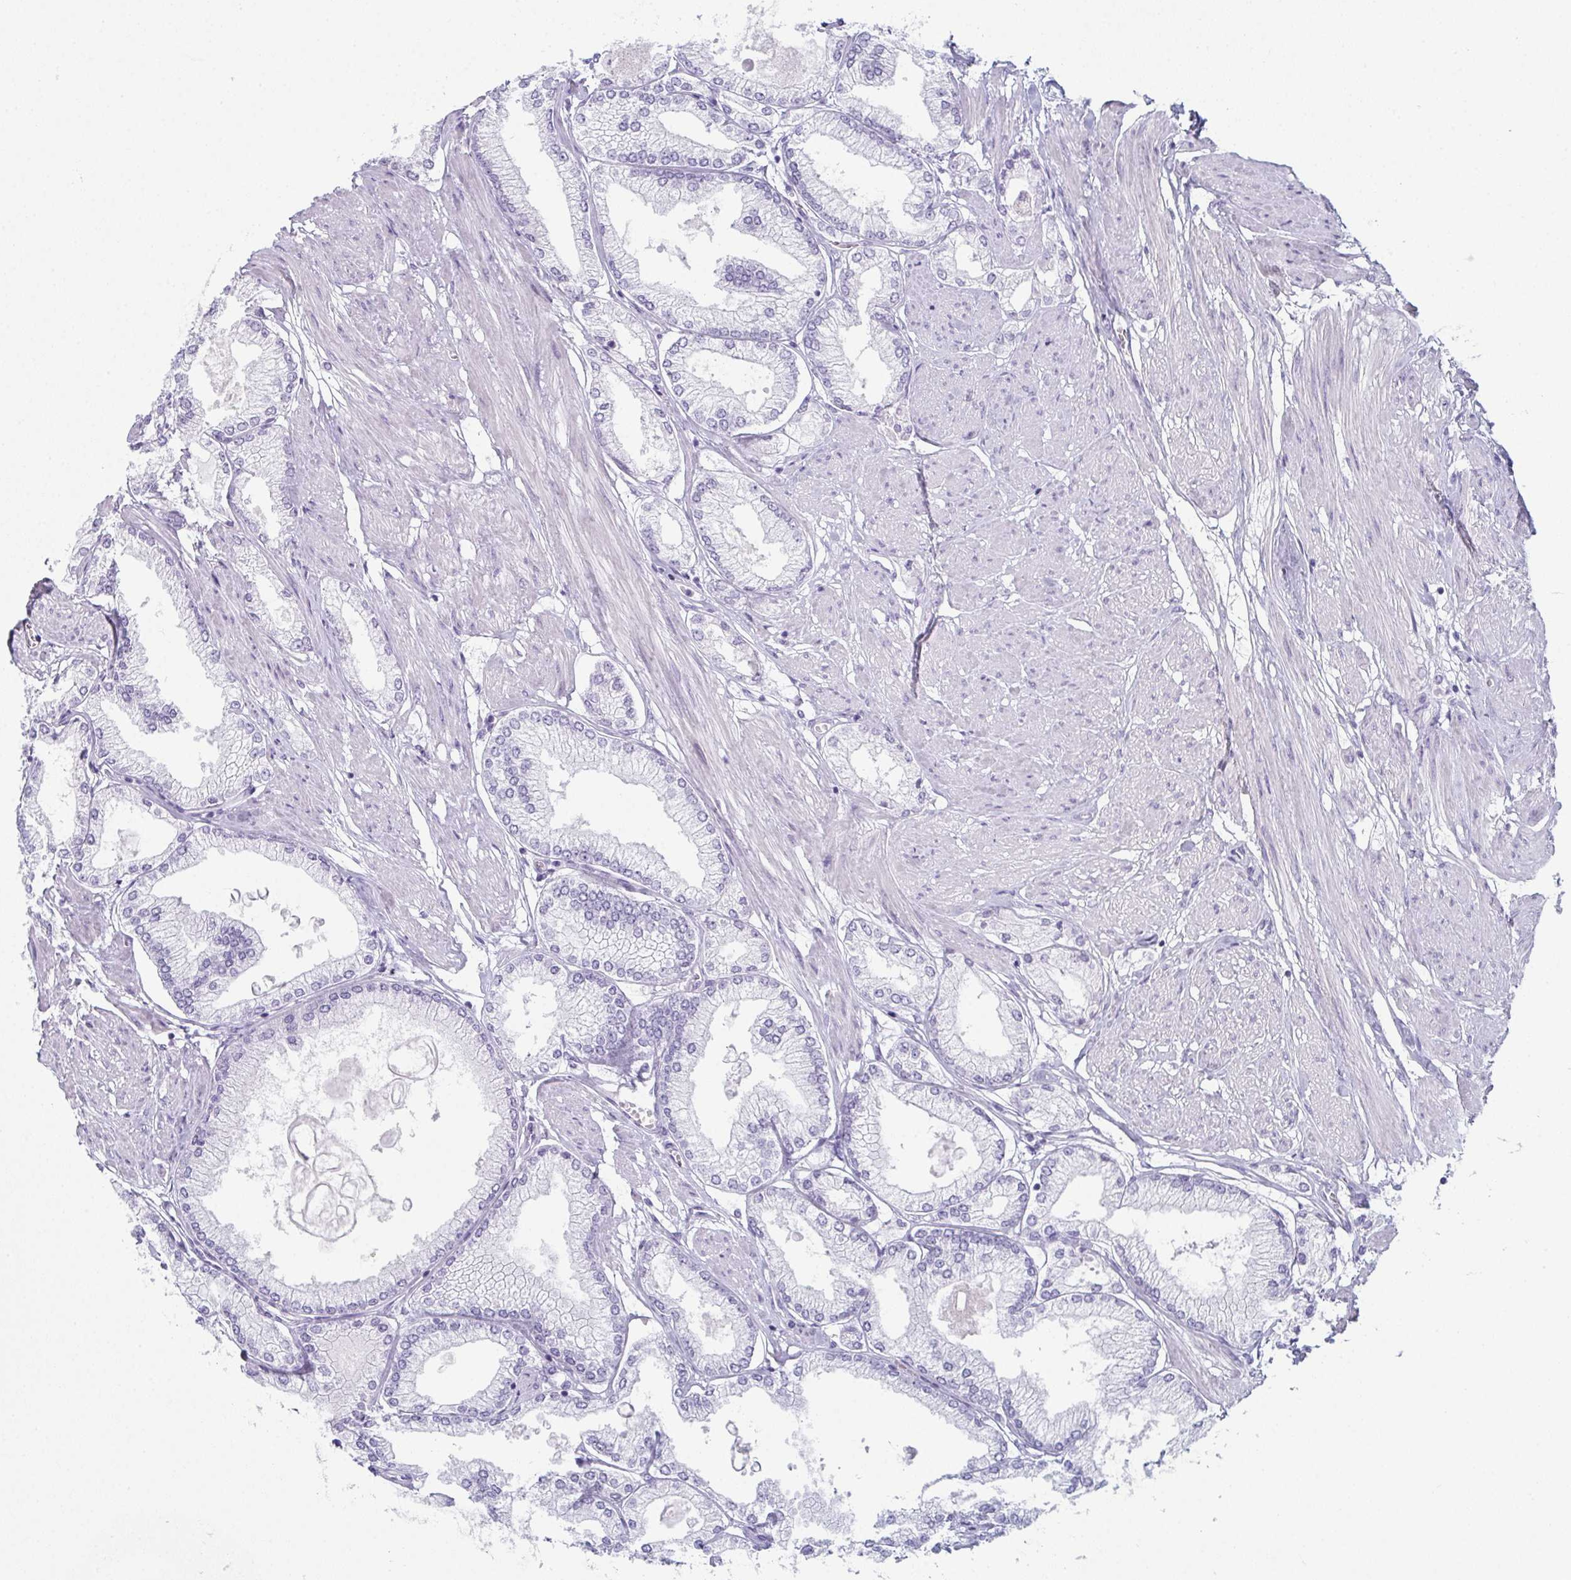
{"staining": {"intensity": "negative", "quantity": "none", "location": "none"}, "tissue": "prostate cancer", "cell_type": "Tumor cells", "image_type": "cancer", "snomed": [{"axis": "morphology", "description": "Adenocarcinoma, High grade"}, {"axis": "topography", "description": "Prostate"}], "caption": "Immunohistochemical staining of human prostate adenocarcinoma (high-grade) reveals no significant staining in tumor cells. (DAB (3,3'-diaminobenzidine) immunohistochemistry visualized using brightfield microscopy, high magnification).", "gene": "ENKUR", "patient": {"sex": "male", "age": 68}}